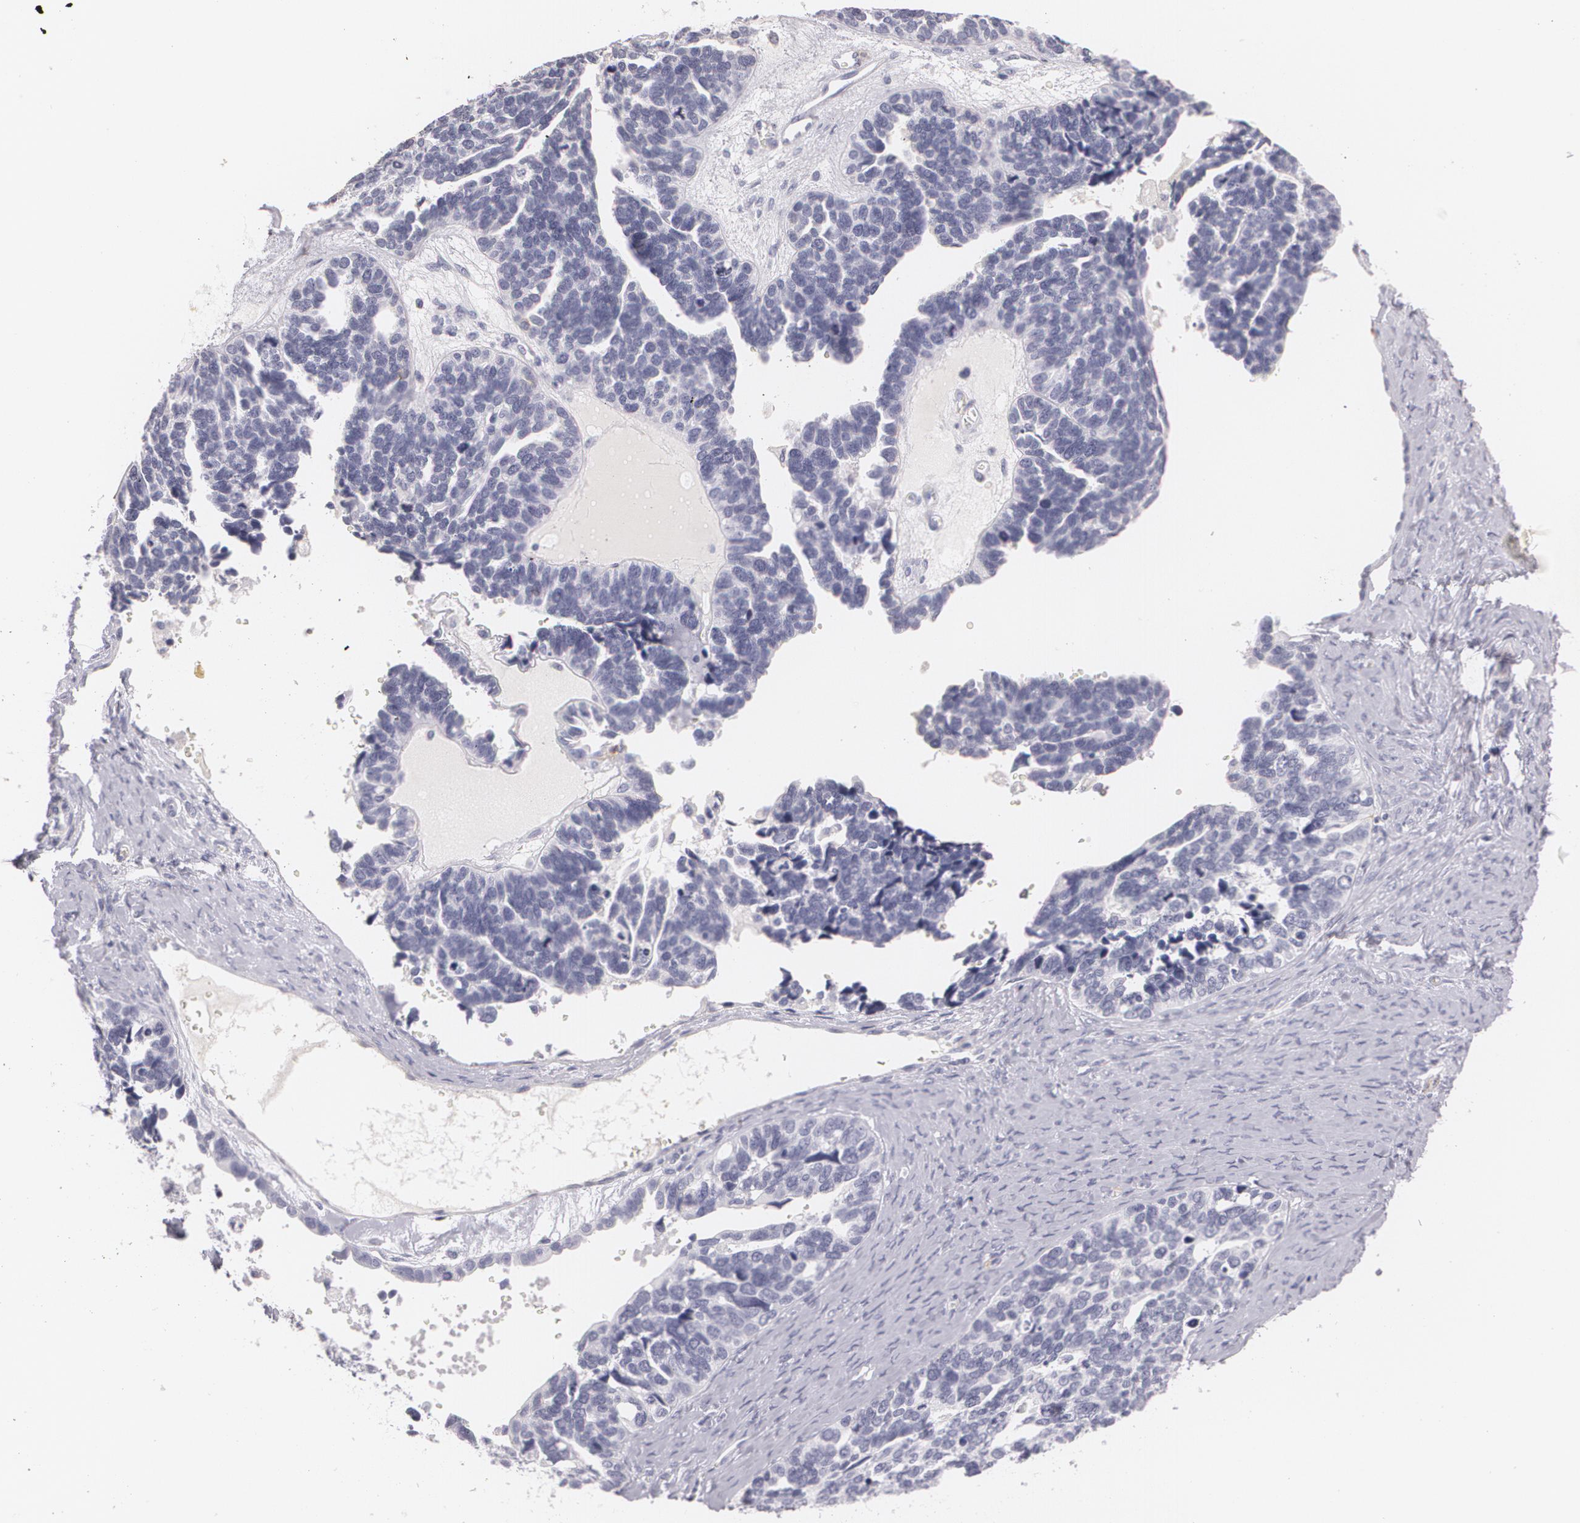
{"staining": {"intensity": "negative", "quantity": "none", "location": "none"}, "tissue": "ovarian cancer", "cell_type": "Tumor cells", "image_type": "cancer", "snomed": [{"axis": "morphology", "description": "Cystadenocarcinoma, serous, NOS"}, {"axis": "topography", "description": "Ovary"}], "caption": "The immunohistochemistry (IHC) image has no significant staining in tumor cells of ovarian serous cystadenocarcinoma tissue.", "gene": "NGFR", "patient": {"sex": "female", "age": 77}}